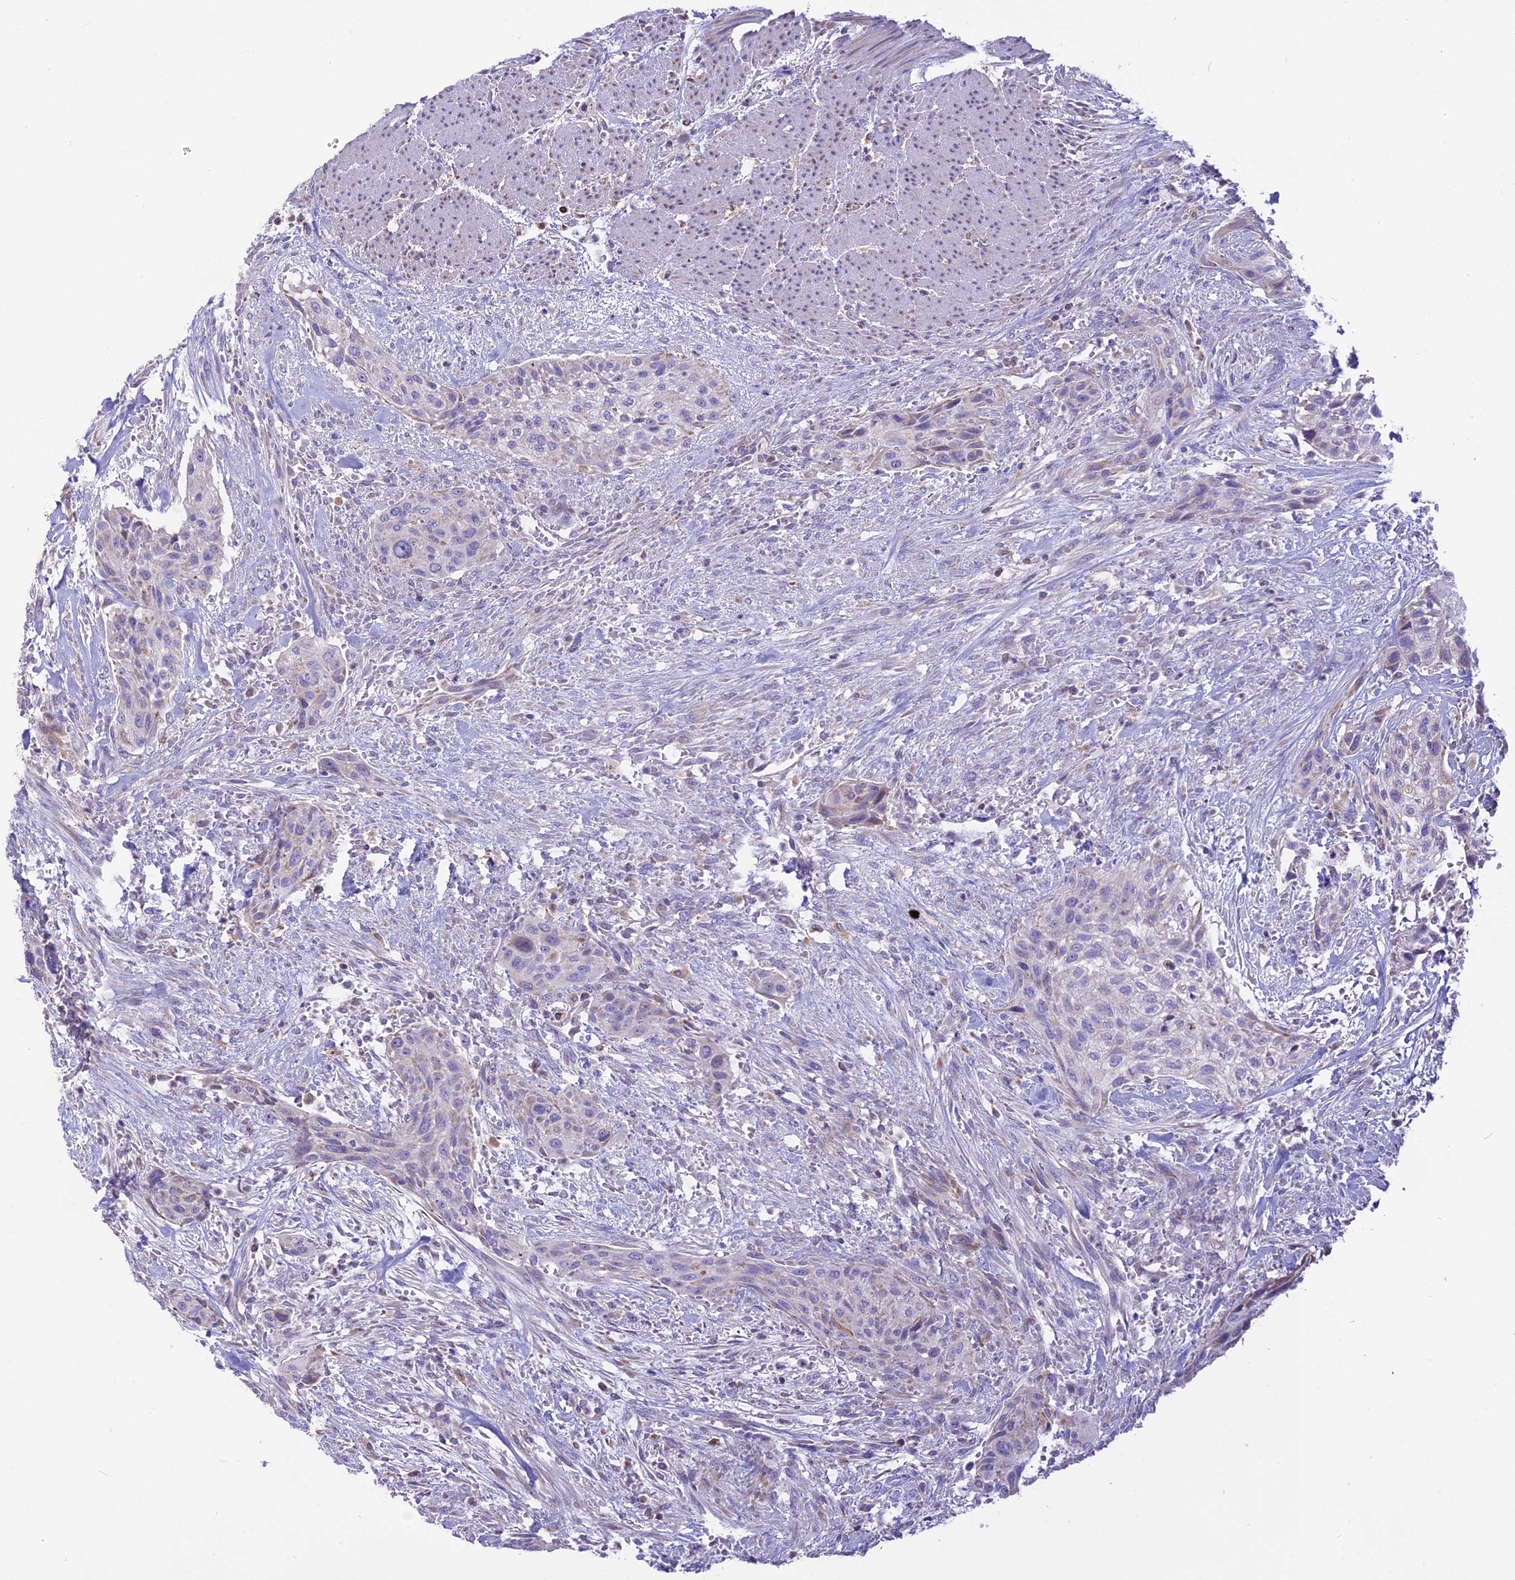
{"staining": {"intensity": "negative", "quantity": "none", "location": "none"}, "tissue": "urothelial cancer", "cell_type": "Tumor cells", "image_type": "cancer", "snomed": [{"axis": "morphology", "description": "Urothelial carcinoma, High grade"}, {"axis": "topography", "description": "Urinary bladder"}], "caption": "Immunohistochemistry (IHC) image of human high-grade urothelial carcinoma stained for a protein (brown), which displays no expression in tumor cells.", "gene": "DOC2B", "patient": {"sex": "male", "age": 35}}